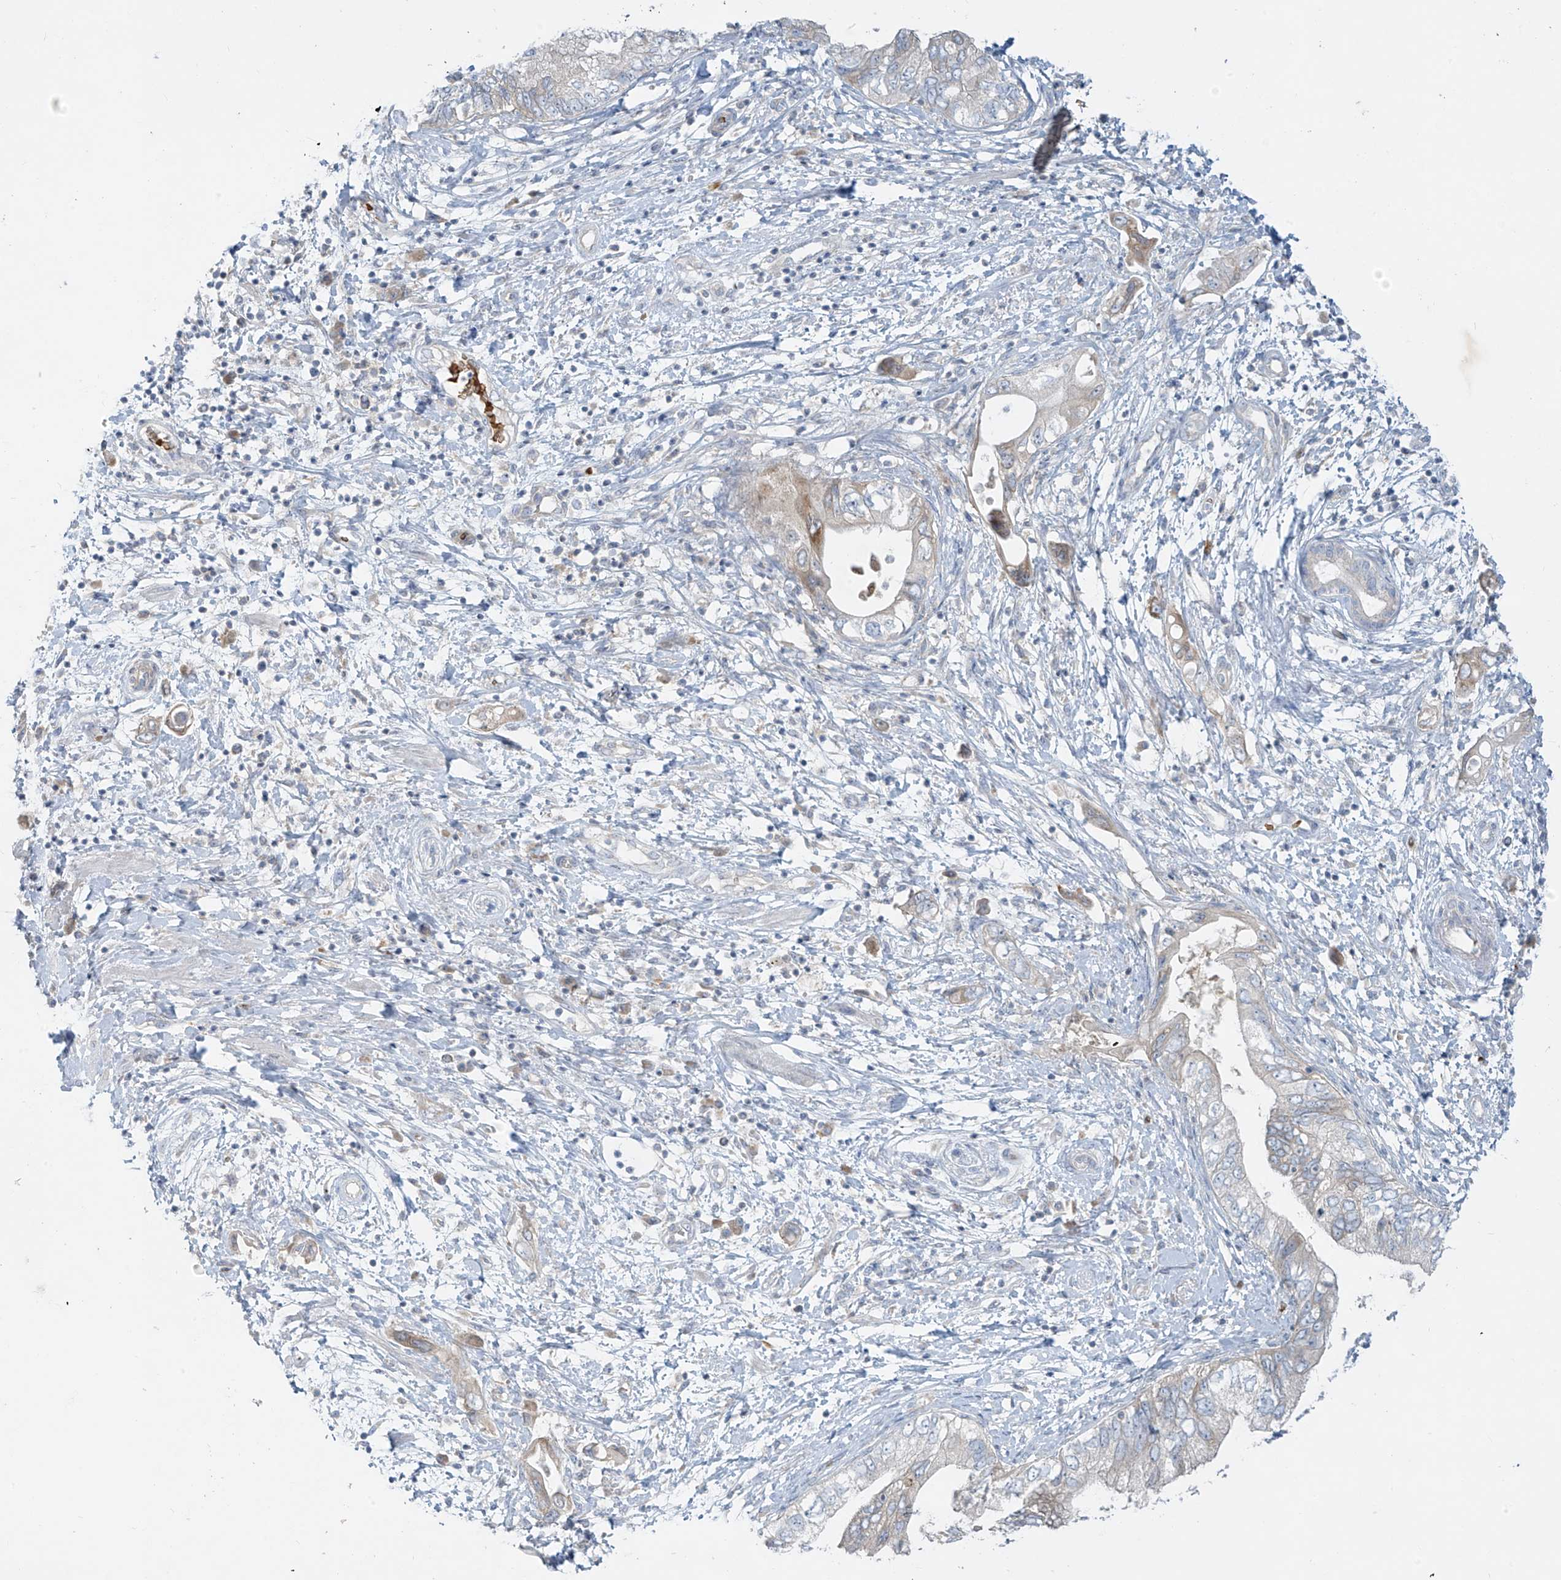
{"staining": {"intensity": "weak", "quantity": "<25%", "location": "cytoplasmic/membranous"}, "tissue": "pancreatic cancer", "cell_type": "Tumor cells", "image_type": "cancer", "snomed": [{"axis": "morphology", "description": "Adenocarcinoma, NOS"}, {"axis": "topography", "description": "Pancreas"}], "caption": "Immunohistochemical staining of adenocarcinoma (pancreatic) exhibits no significant staining in tumor cells.", "gene": "DGKQ", "patient": {"sex": "female", "age": 73}}